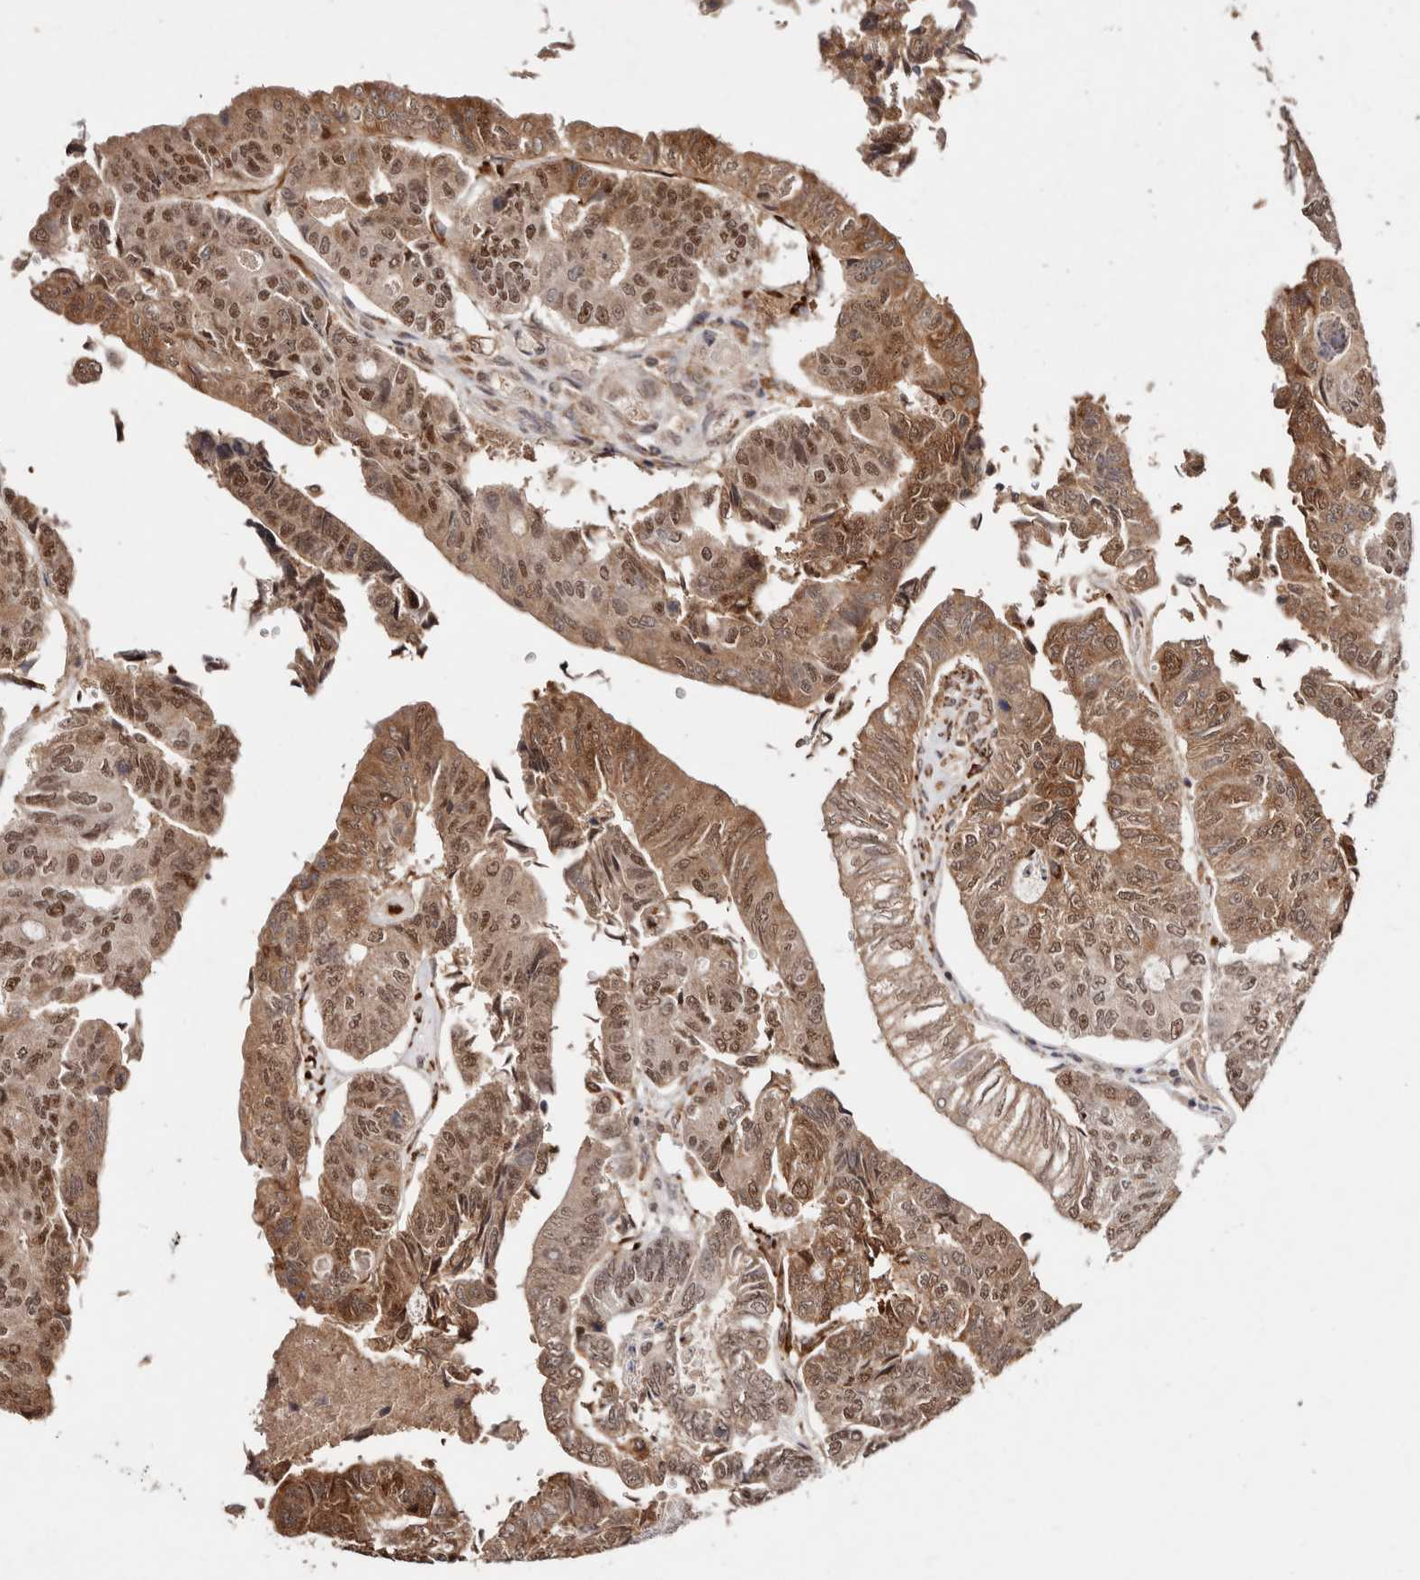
{"staining": {"intensity": "moderate", "quantity": ">75%", "location": "cytoplasmic/membranous,nuclear"}, "tissue": "colorectal cancer", "cell_type": "Tumor cells", "image_type": "cancer", "snomed": [{"axis": "morphology", "description": "Adenocarcinoma, NOS"}, {"axis": "topography", "description": "Colon"}], "caption": "Immunohistochemical staining of colorectal cancer (adenocarcinoma) reveals moderate cytoplasmic/membranous and nuclear protein expression in about >75% of tumor cells.", "gene": "BICRAL", "patient": {"sex": "female", "age": 67}}